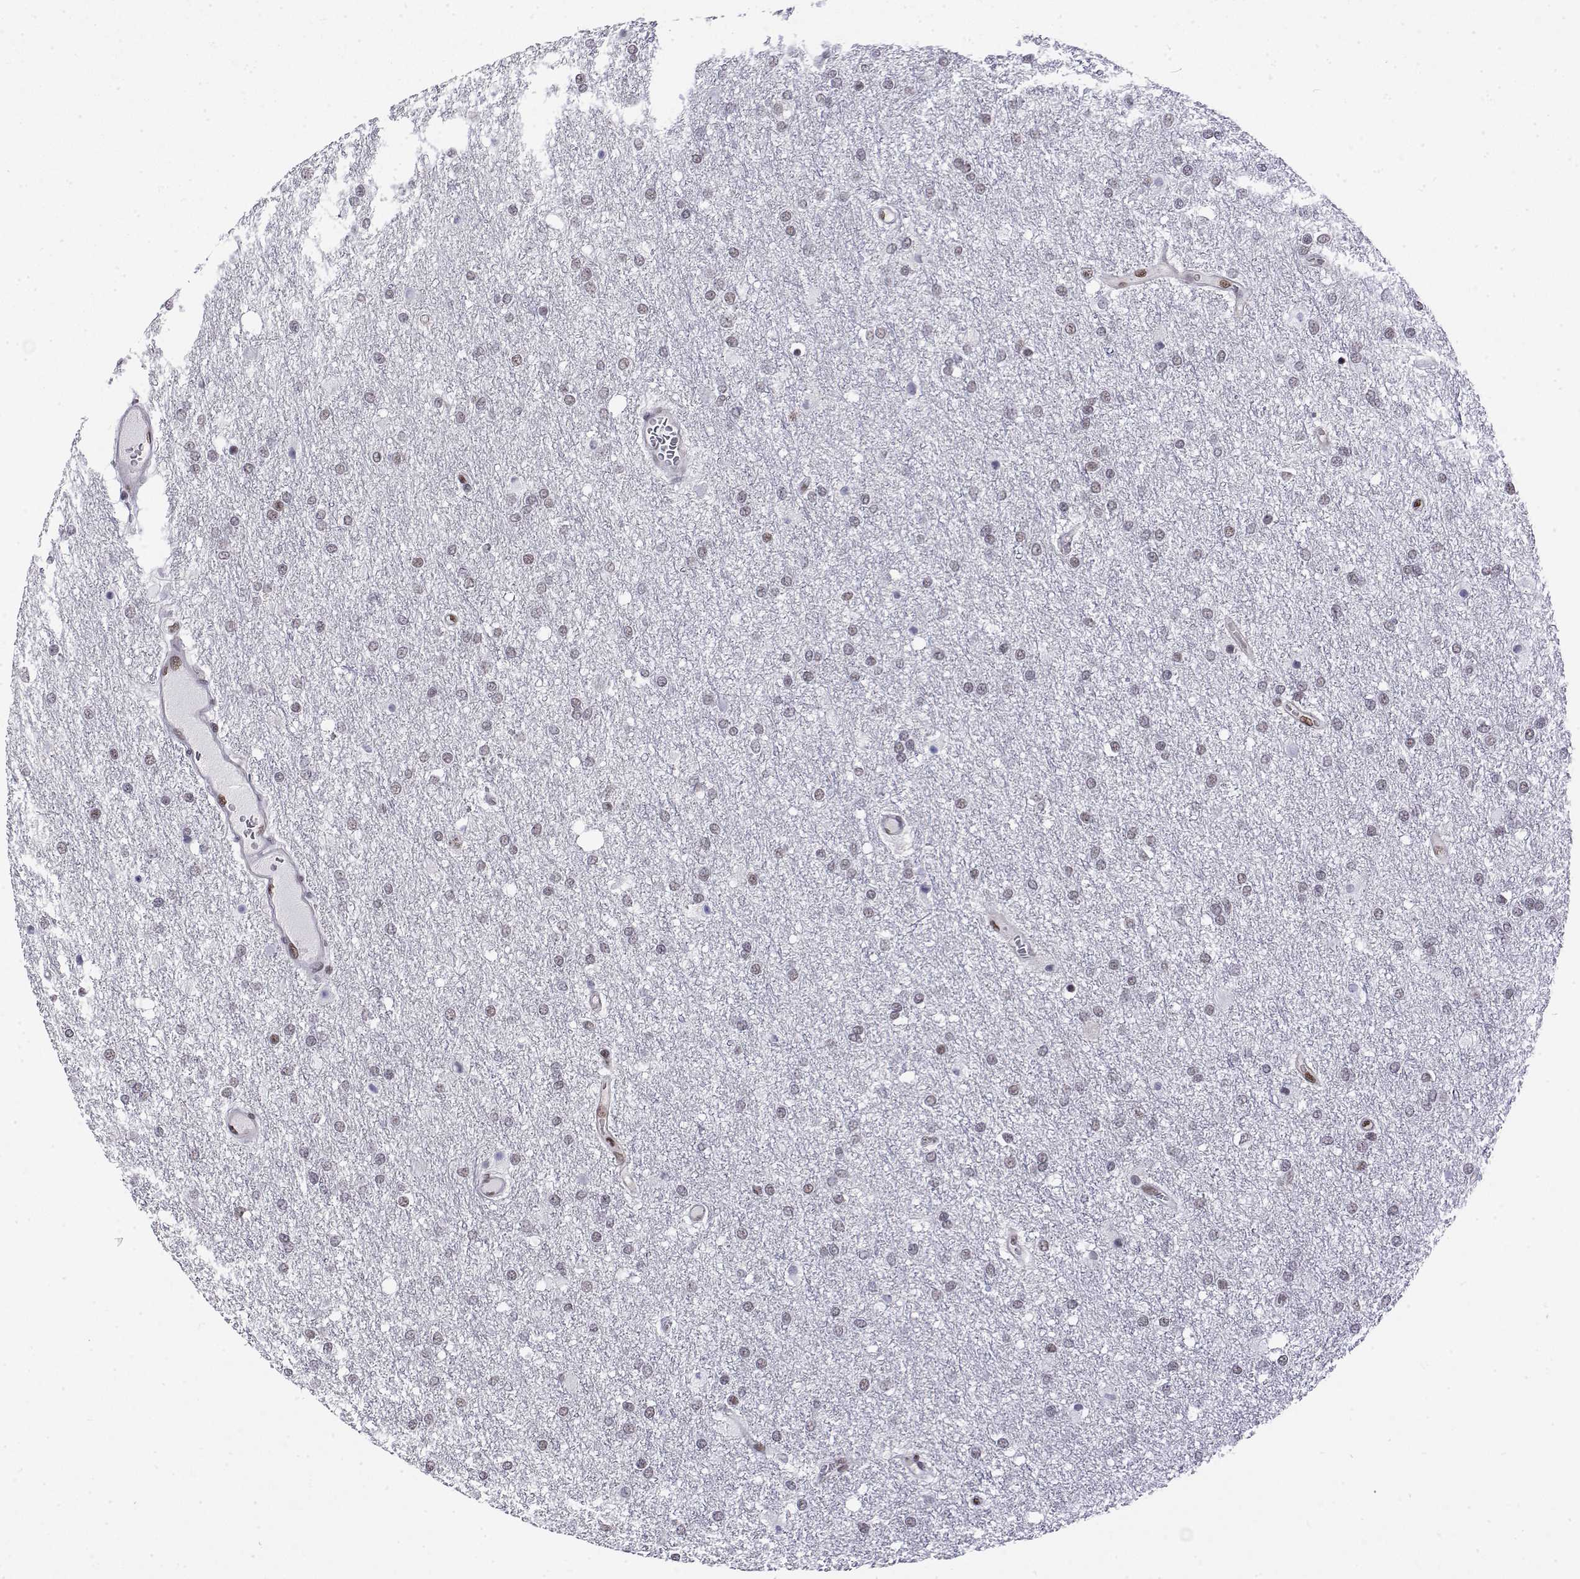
{"staining": {"intensity": "weak", "quantity": "25%-75%", "location": "nuclear"}, "tissue": "glioma", "cell_type": "Tumor cells", "image_type": "cancer", "snomed": [{"axis": "morphology", "description": "Glioma, malignant, High grade"}, {"axis": "topography", "description": "Brain"}], "caption": "Tumor cells demonstrate low levels of weak nuclear positivity in approximately 25%-75% of cells in glioma.", "gene": "POLDIP3", "patient": {"sex": "female", "age": 61}}